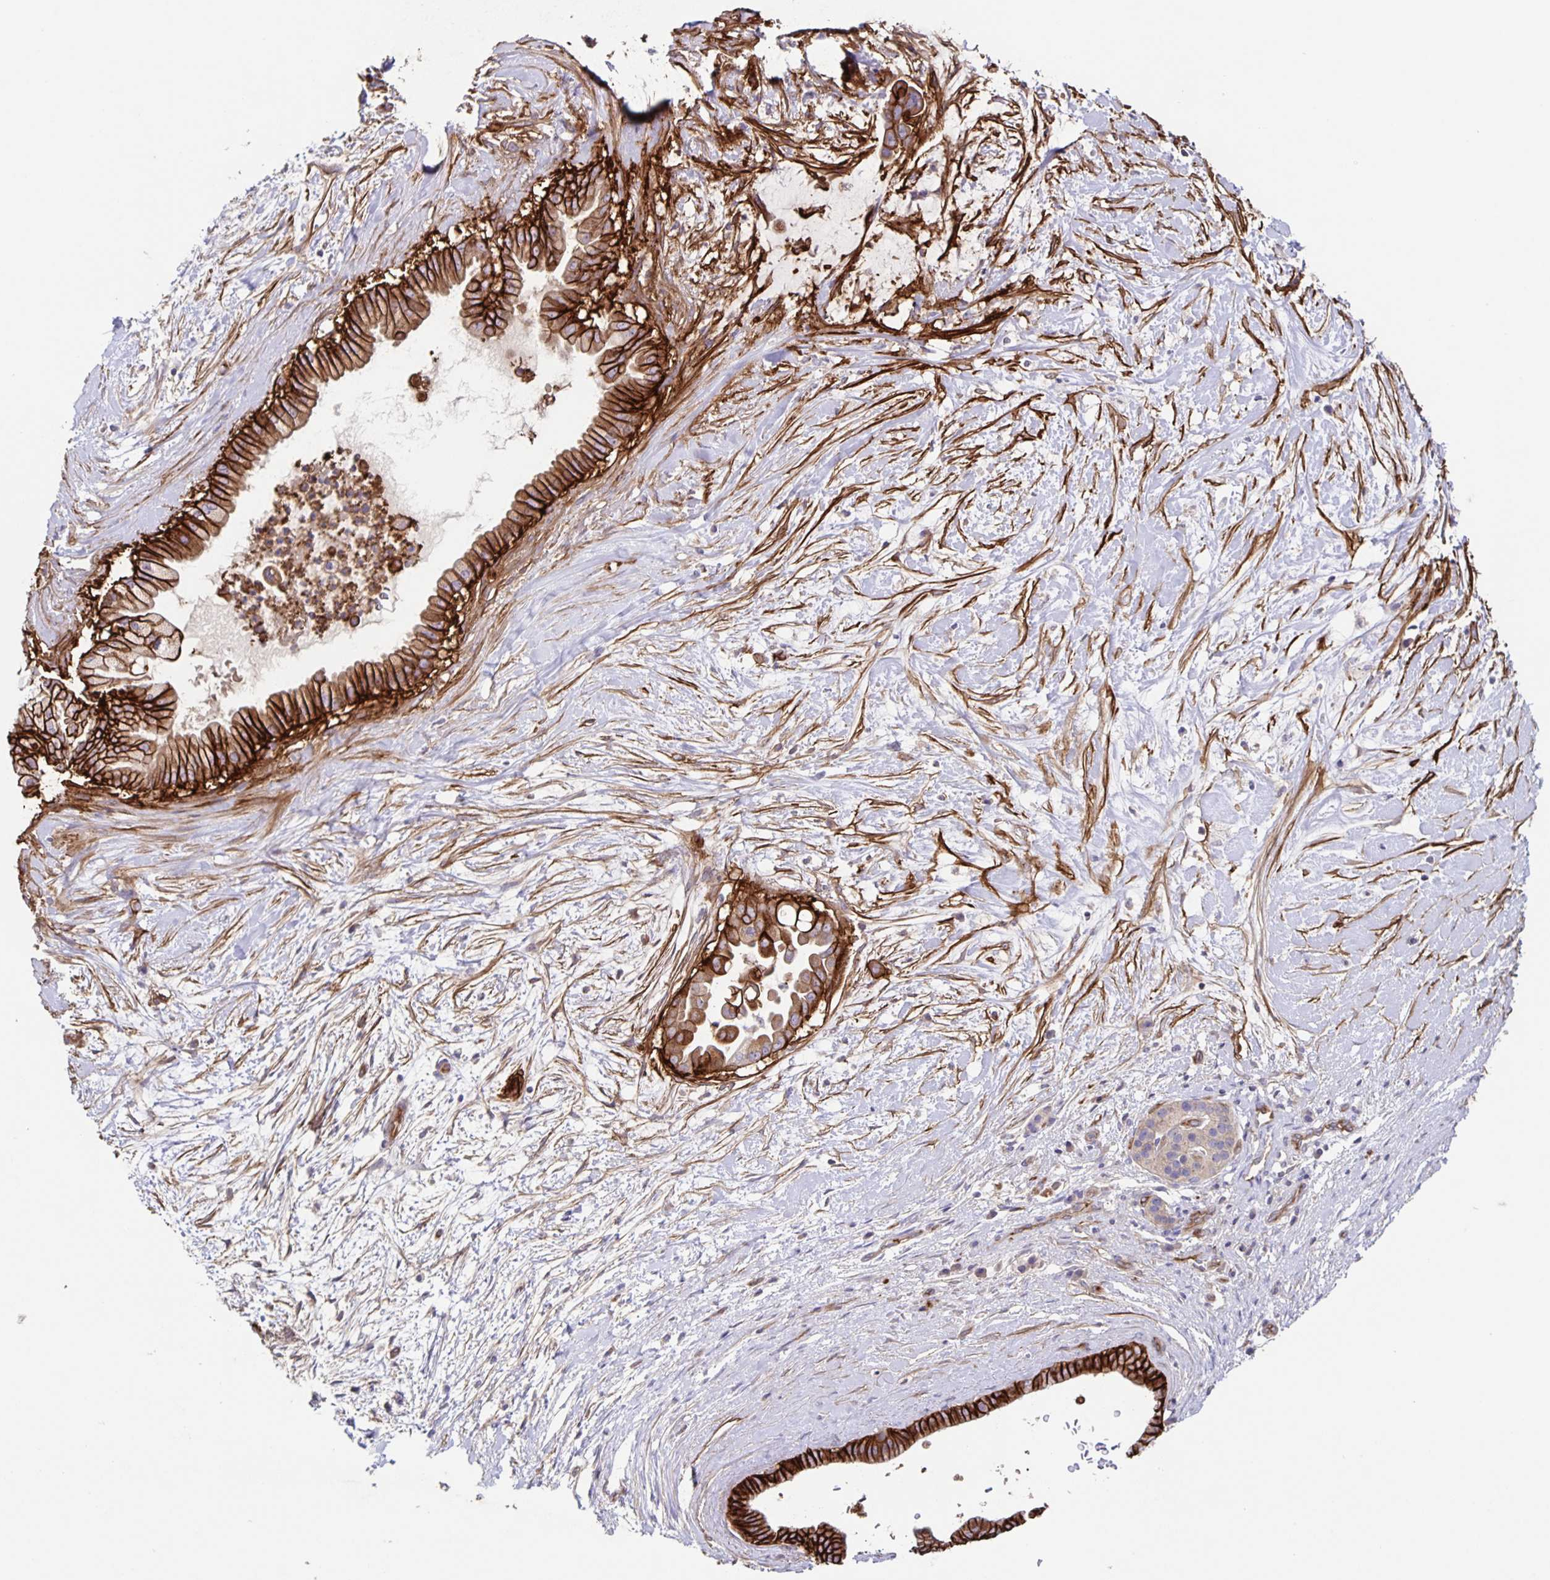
{"staining": {"intensity": "strong", "quantity": ">75%", "location": "cytoplasmic/membranous"}, "tissue": "pancreatic cancer", "cell_type": "Tumor cells", "image_type": "cancer", "snomed": [{"axis": "morphology", "description": "Adenocarcinoma, NOS"}, {"axis": "topography", "description": "Pancreas"}], "caption": "This histopathology image displays IHC staining of human pancreatic cancer, with high strong cytoplasmic/membranous staining in about >75% of tumor cells.", "gene": "ITGA2", "patient": {"sex": "female", "age": 69}}